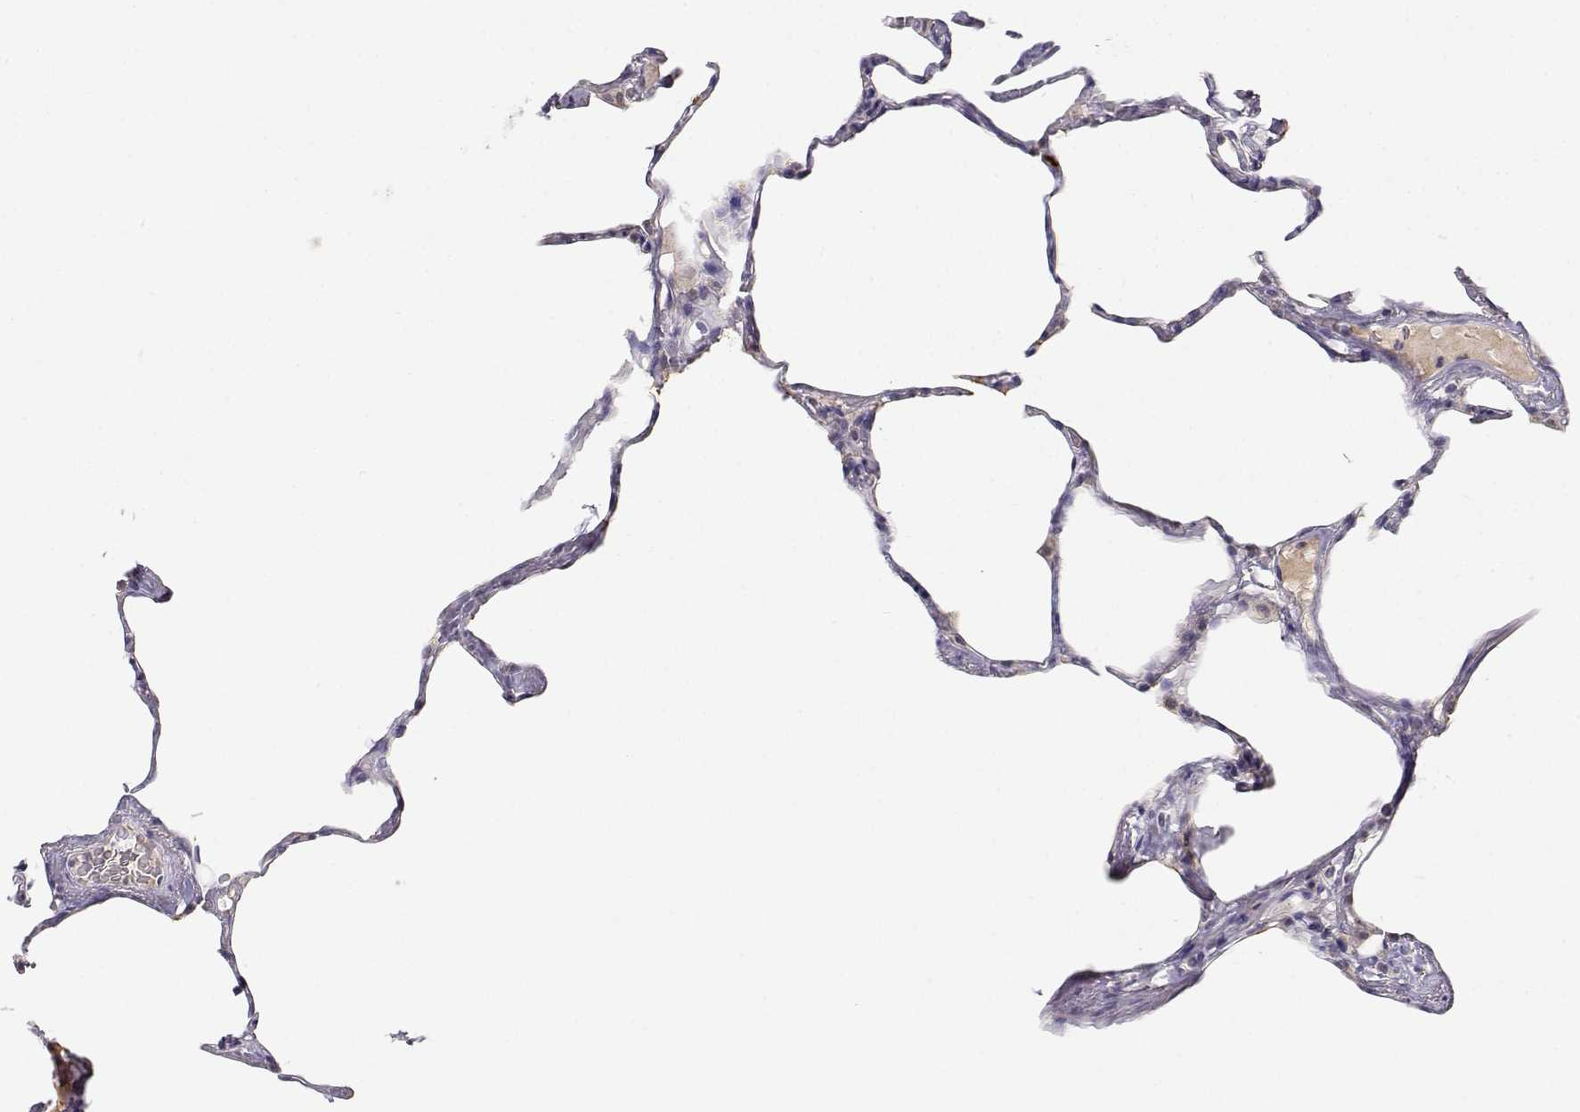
{"staining": {"intensity": "negative", "quantity": "none", "location": "none"}, "tissue": "lung", "cell_type": "Alveolar cells", "image_type": "normal", "snomed": [{"axis": "morphology", "description": "Normal tissue, NOS"}, {"axis": "topography", "description": "Lung"}], "caption": "IHC image of normal human lung stained for a protein (brown), which displays no expression in alveolar cells.", "gene": "EAF2", "patient": {"sex": "male", "age": 65}}